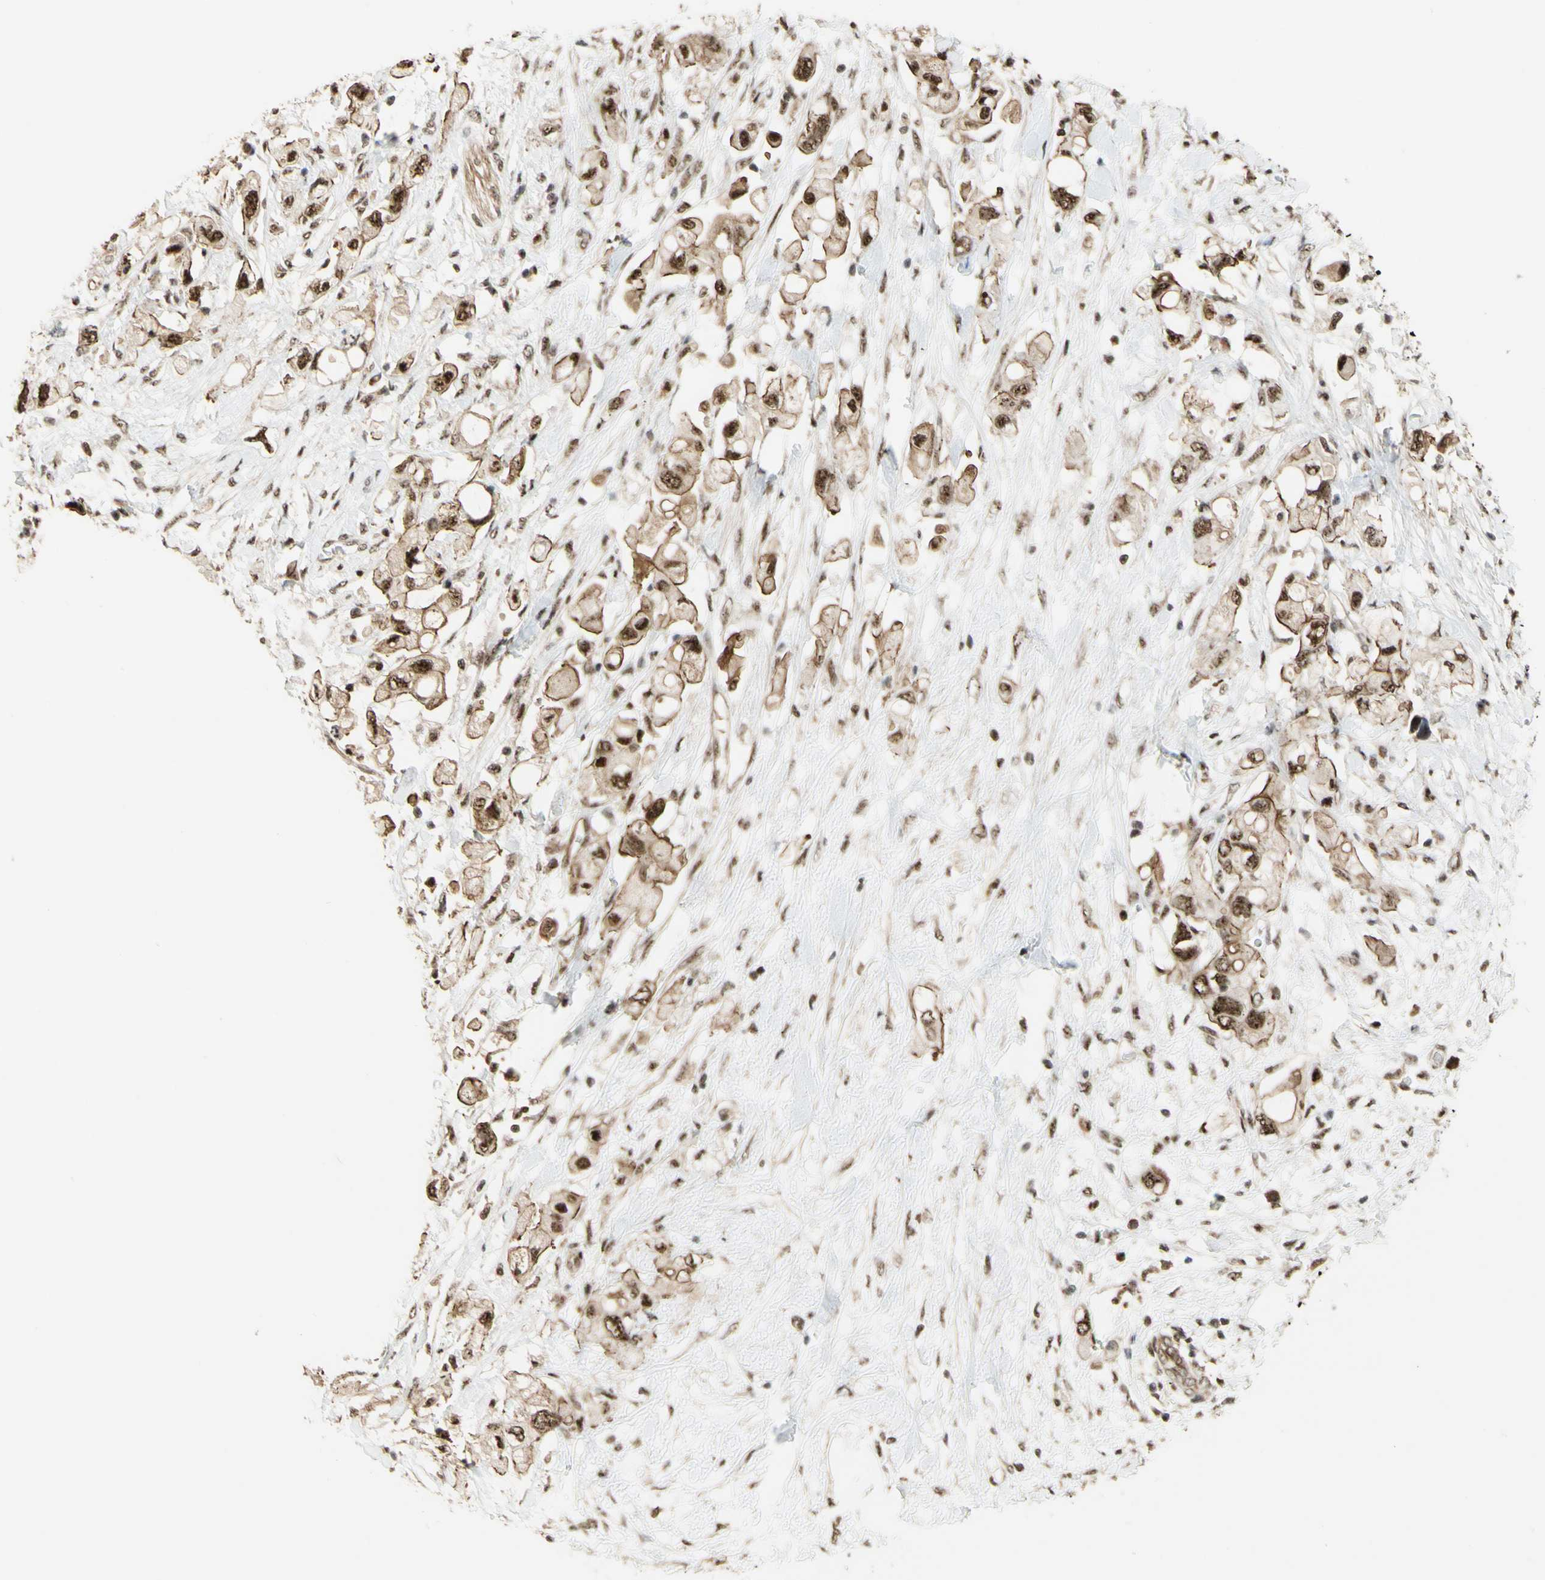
{"staining": {"intensity": "moderate", "quantity": ">75%", "location": "cytoplasmic/membranous,nuclear"}, "tissue": "pancreatic cancer", "cell_type": "Tumor cells", "image_type": "cancer", "snomed": [{"axis": "morphology", "description": "Adenocarcinoma, NOS"}, {"axis": "topography", "description": "Pancreas"}], "caption": "Pancreatic adenocarcinoma stained with a protein marker shows moderate staining in tumor cells.", "gene": "SAP18", "patient": {"sex": "female", "age": 56}}